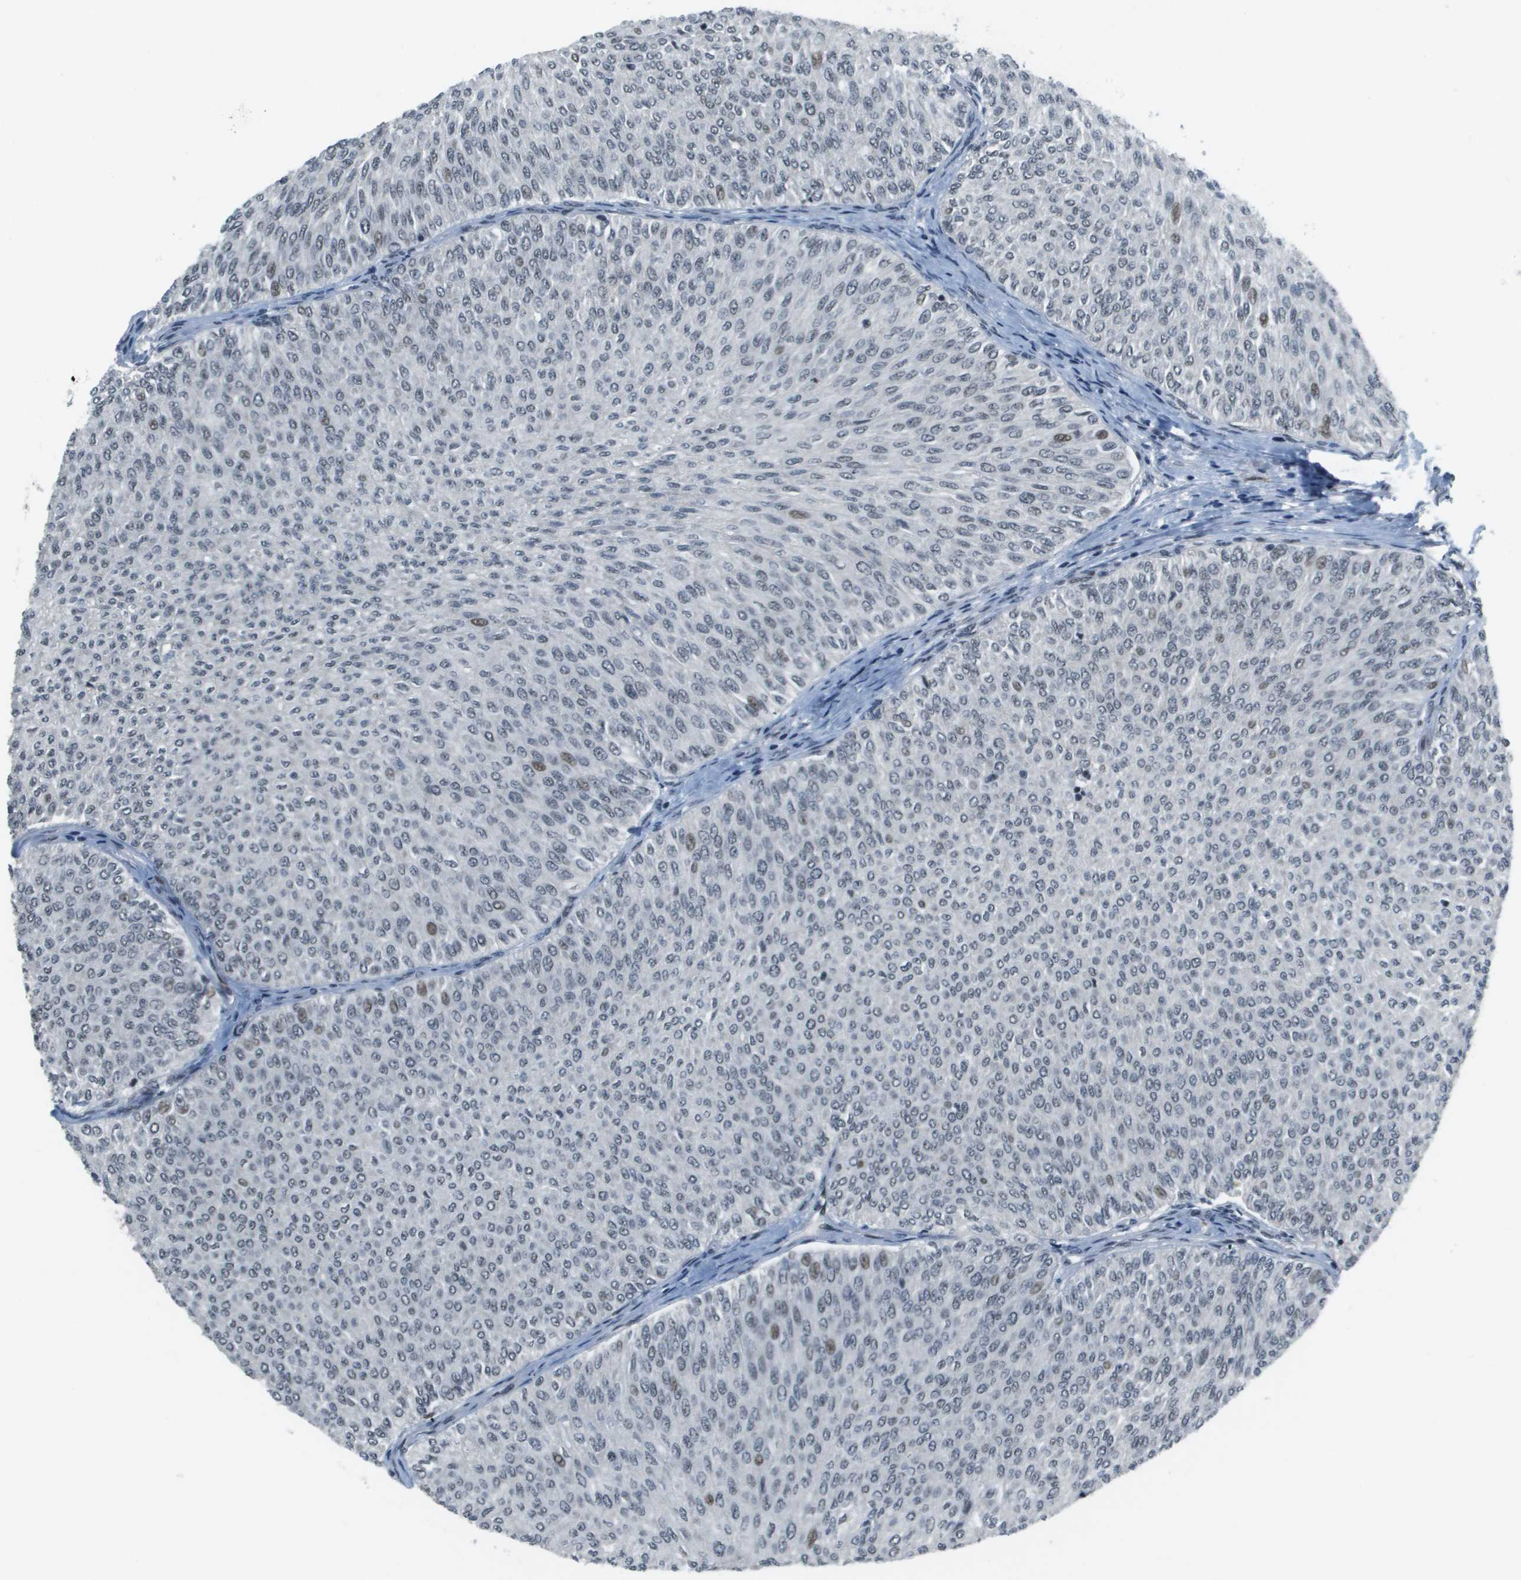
{"staining": {"intensity": "moderate", "quantity": "<25%", "location": "nuclear"}, "tissue": "urothelial cancer", "cell_type": "Tumor cells", "image_type": "cancer", "snomed": [{"axis": "morphology", "description": "Urothelial carcinoma, Low grade"}, {"axis": "topography", "description": "Urinary bladder"}], "caption": "Moderate nuclear staining is seen in approximately <25% of tumor cells in urothelial cancer. (DAB (3,3'-diaminobenzidine) = brown stain, brightfield microscopy at high magnification).", "gene": "IRF7", "patient": {"sex": "male", "age": 78}}